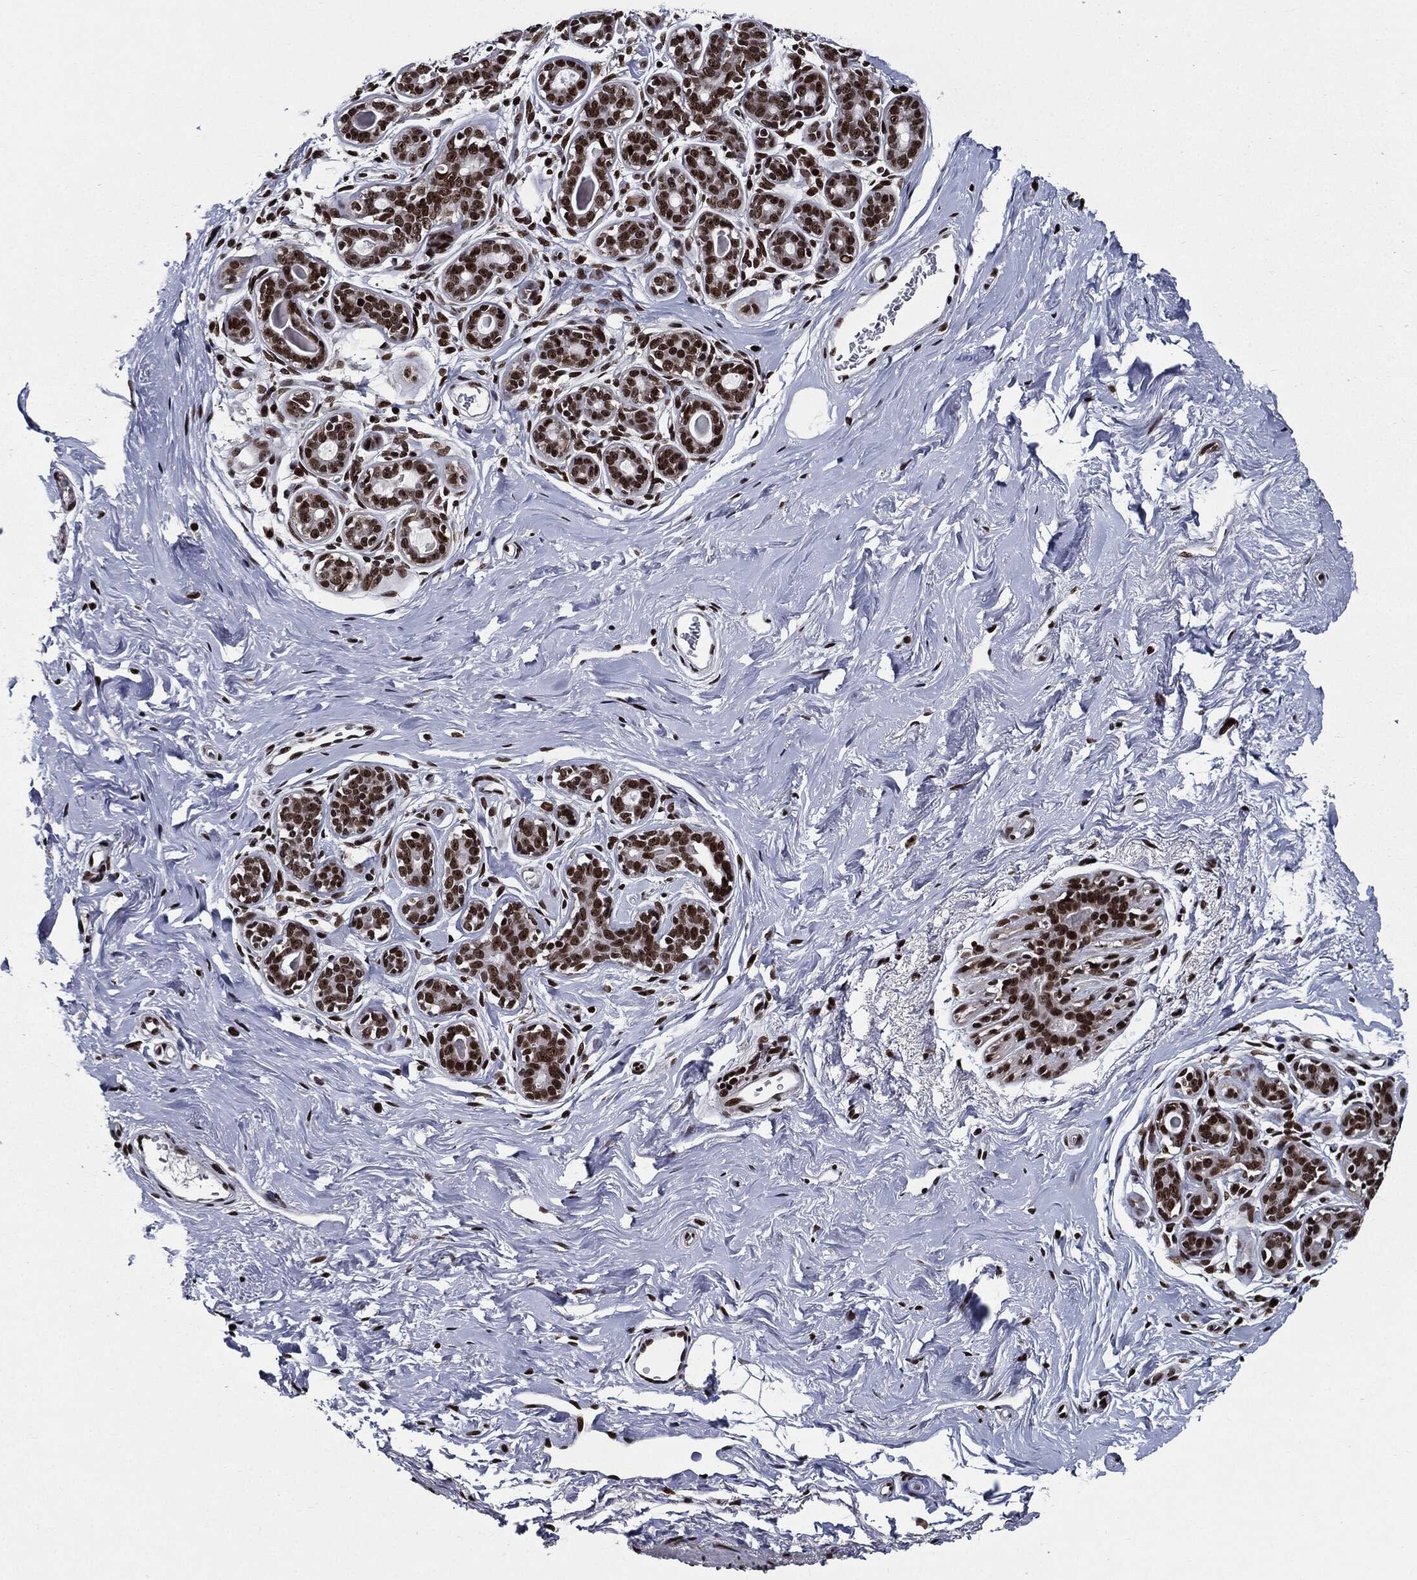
{"staining": {"intensity": "negative", "quantity": "none", "location": "none"}, "tissue": "breast", "cell_type": "Adipocytes", "image_type": "normal", "snomed": [{"axis": "morphology", "description": "Normal tissue, NOS"}, {"axis": "topography", "description": "Skin"}, {"axis": "topography", "description": "Breast"}], "caption": "The IHC micrograph has no significant staining in adipocytes of breast.", "gene": "ZFP91", "patient": {"sex": "female", "age": 43}}